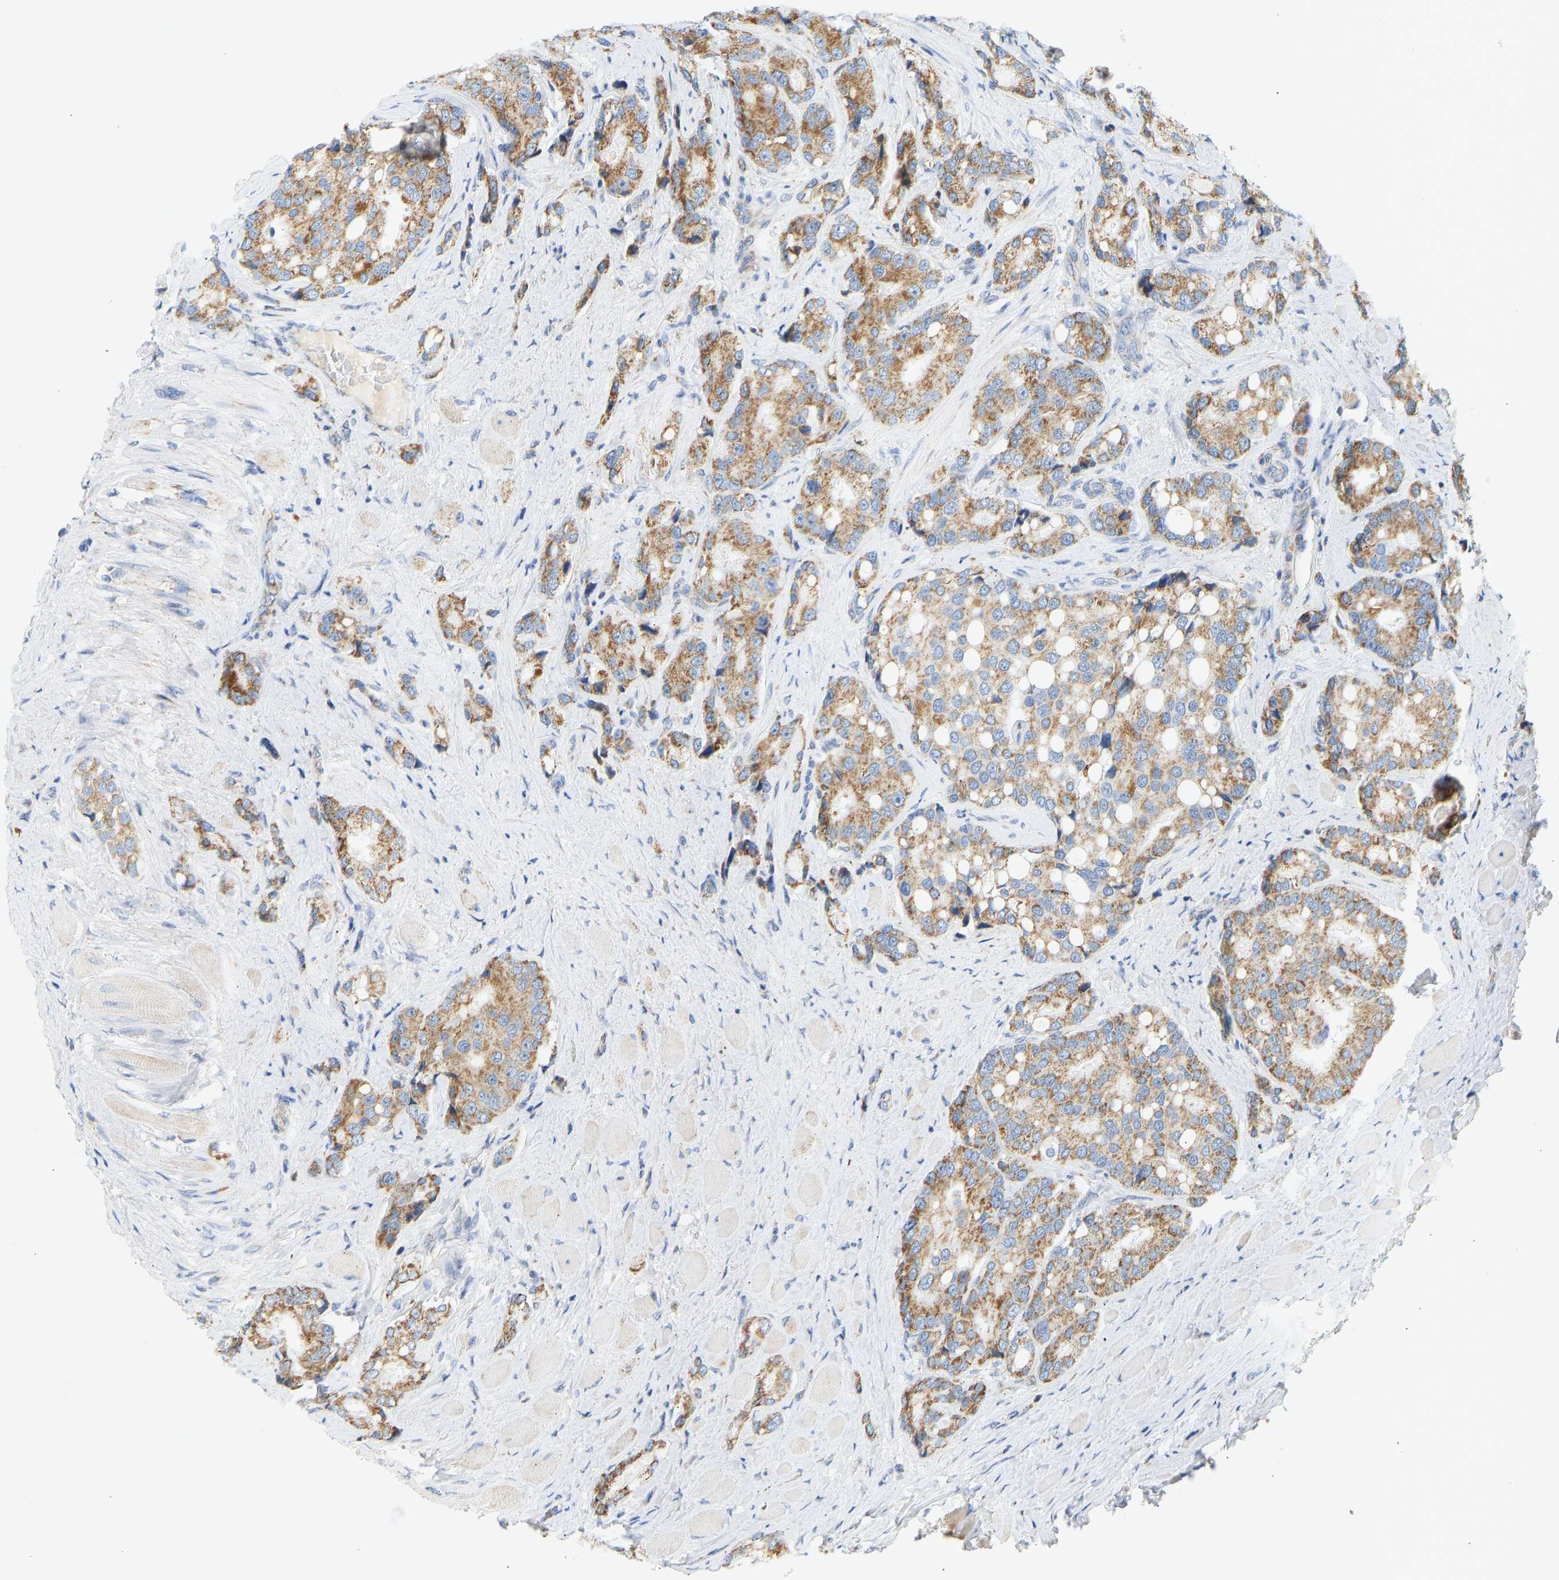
{"staining": {"intensity": "moderate", "quantity": ">75%", "location": "cytoplasmic/membranous"}, "tissue": "prostate cancer", "cell_type": "Tumor cells", "image_type": "cancer", "snomed": [{"axis": "morphology", "description": "Adenocarcinoma, High grade"}, {"axis": "topography", "description": "Prostate"}], "caption": "An image of high-grade adenocarcinoma (prostate) stained for a protein reveals moderate cytoplasmic/membranous brown staining in tumor cells.", "gene": "GRPEL2", "patient": {"sex": "male", "age": 50}}